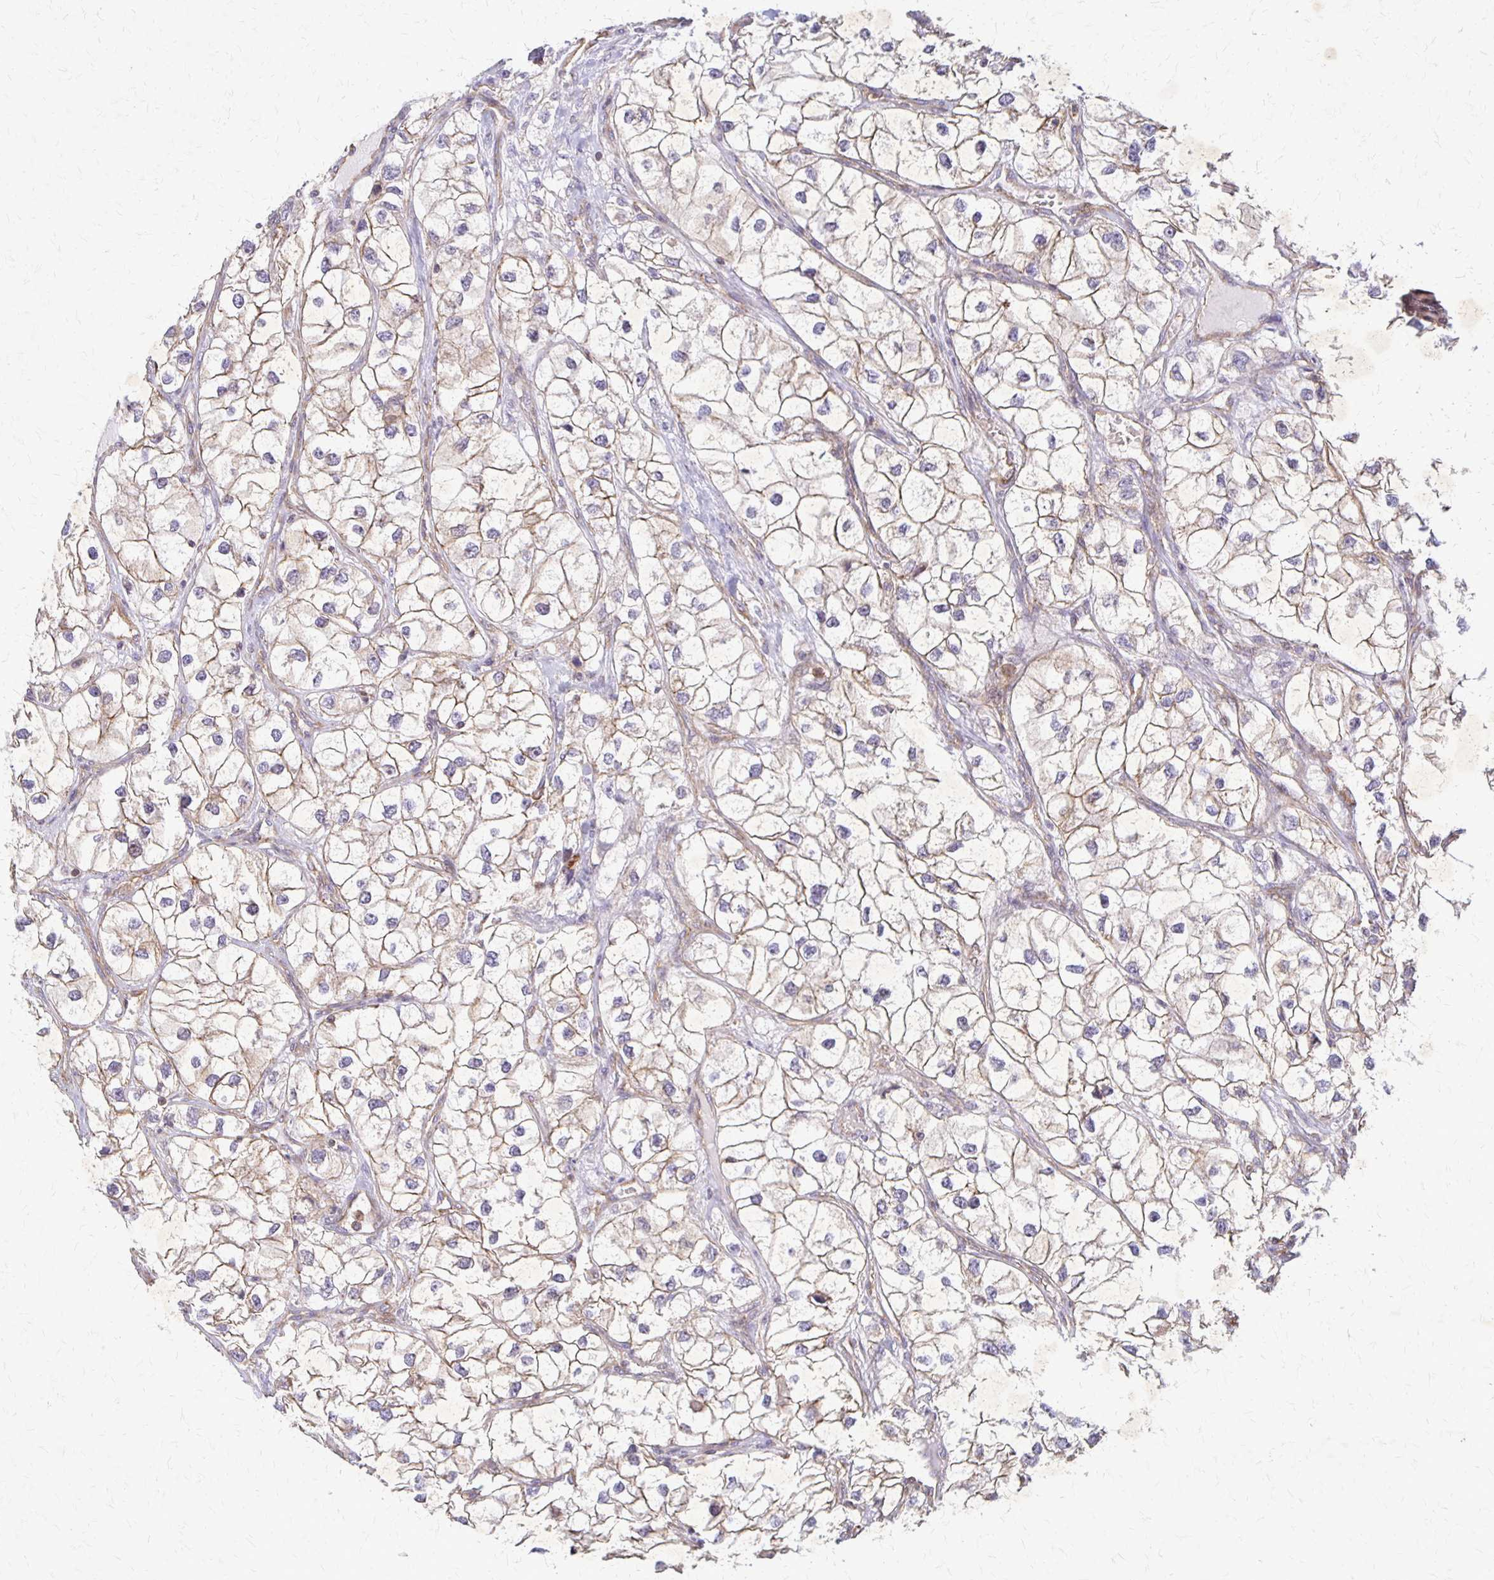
{"staining": {"intensity": "moderate", "quantity": "25%-75%", "location": "cytoplasmic/membranous"}, "tissue": "renal cancer", "cell_type": "Tumor cells", "image_type": "cancer", "snomed": [{"axis": "morphology", "description": "Adenocarcinoma, NOS"}, {"axis": "topography", "description": "Kidney"}], "caption": "IHC histopathology image of adenocarcinoma (renal) stained for a protein (brown), which demonstrates medium levels of moderate cytoplasmic/membranous staining in approximately 25%-75% of tumor cells.", "gene": "EIF4EBP2", "patient": {"sex": "male", "age": 59}}